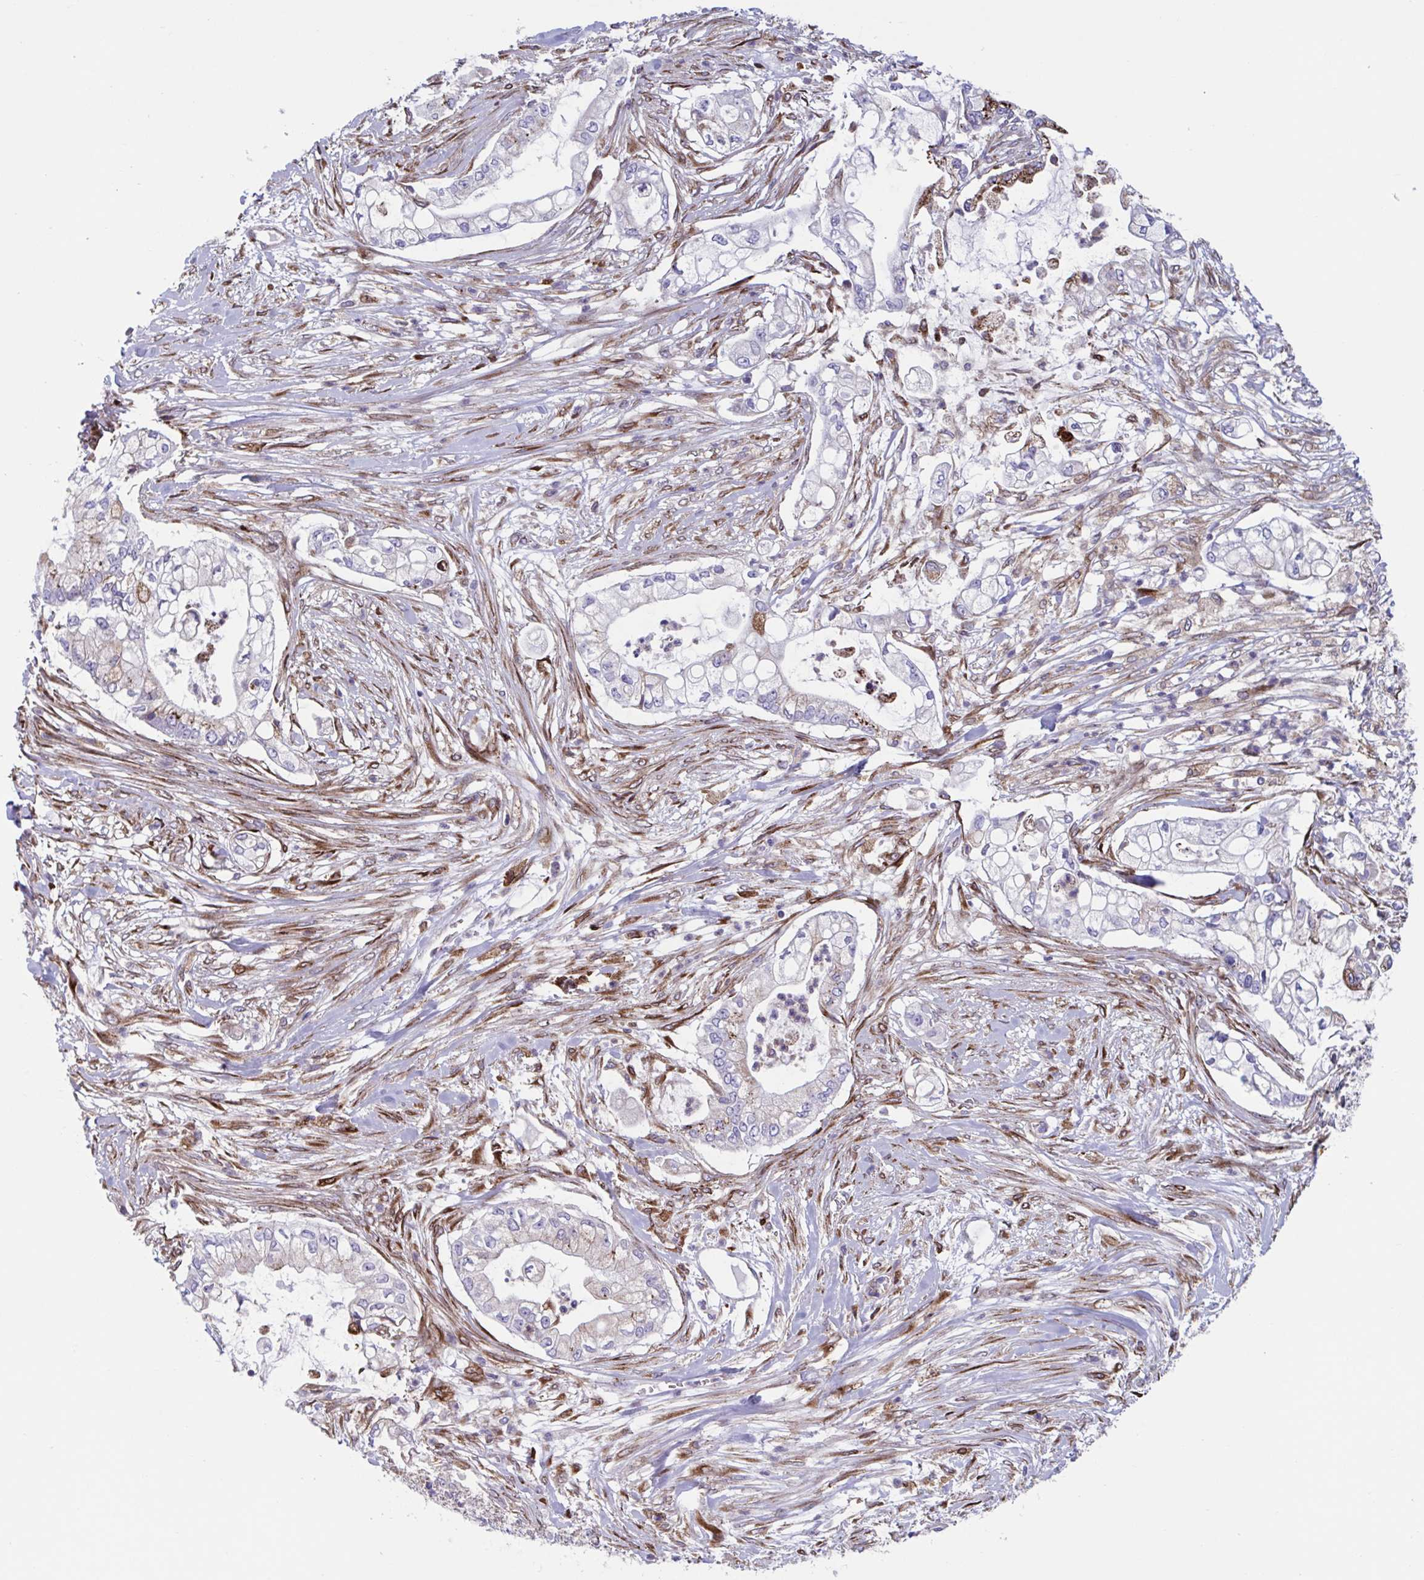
{"staining": {"intensity": "negative", "quantity": "none", "location": "none"}, "tissue": "pancreatic cancer", "cell_type": "Tumor cells", "image_type": "cancer", "snomed": [{"axis": "morphology", "description": "Adenocarcinoma, NOS"}, {"axis": "topography", "description": "Pancreas"}], "caption": "Pancreatic adenocarcinoma was stained to show a protein in brown. There is no significant staining in tumor cells.", "gene": "RFK", "patient": {"sex": "female", "age": 69}}